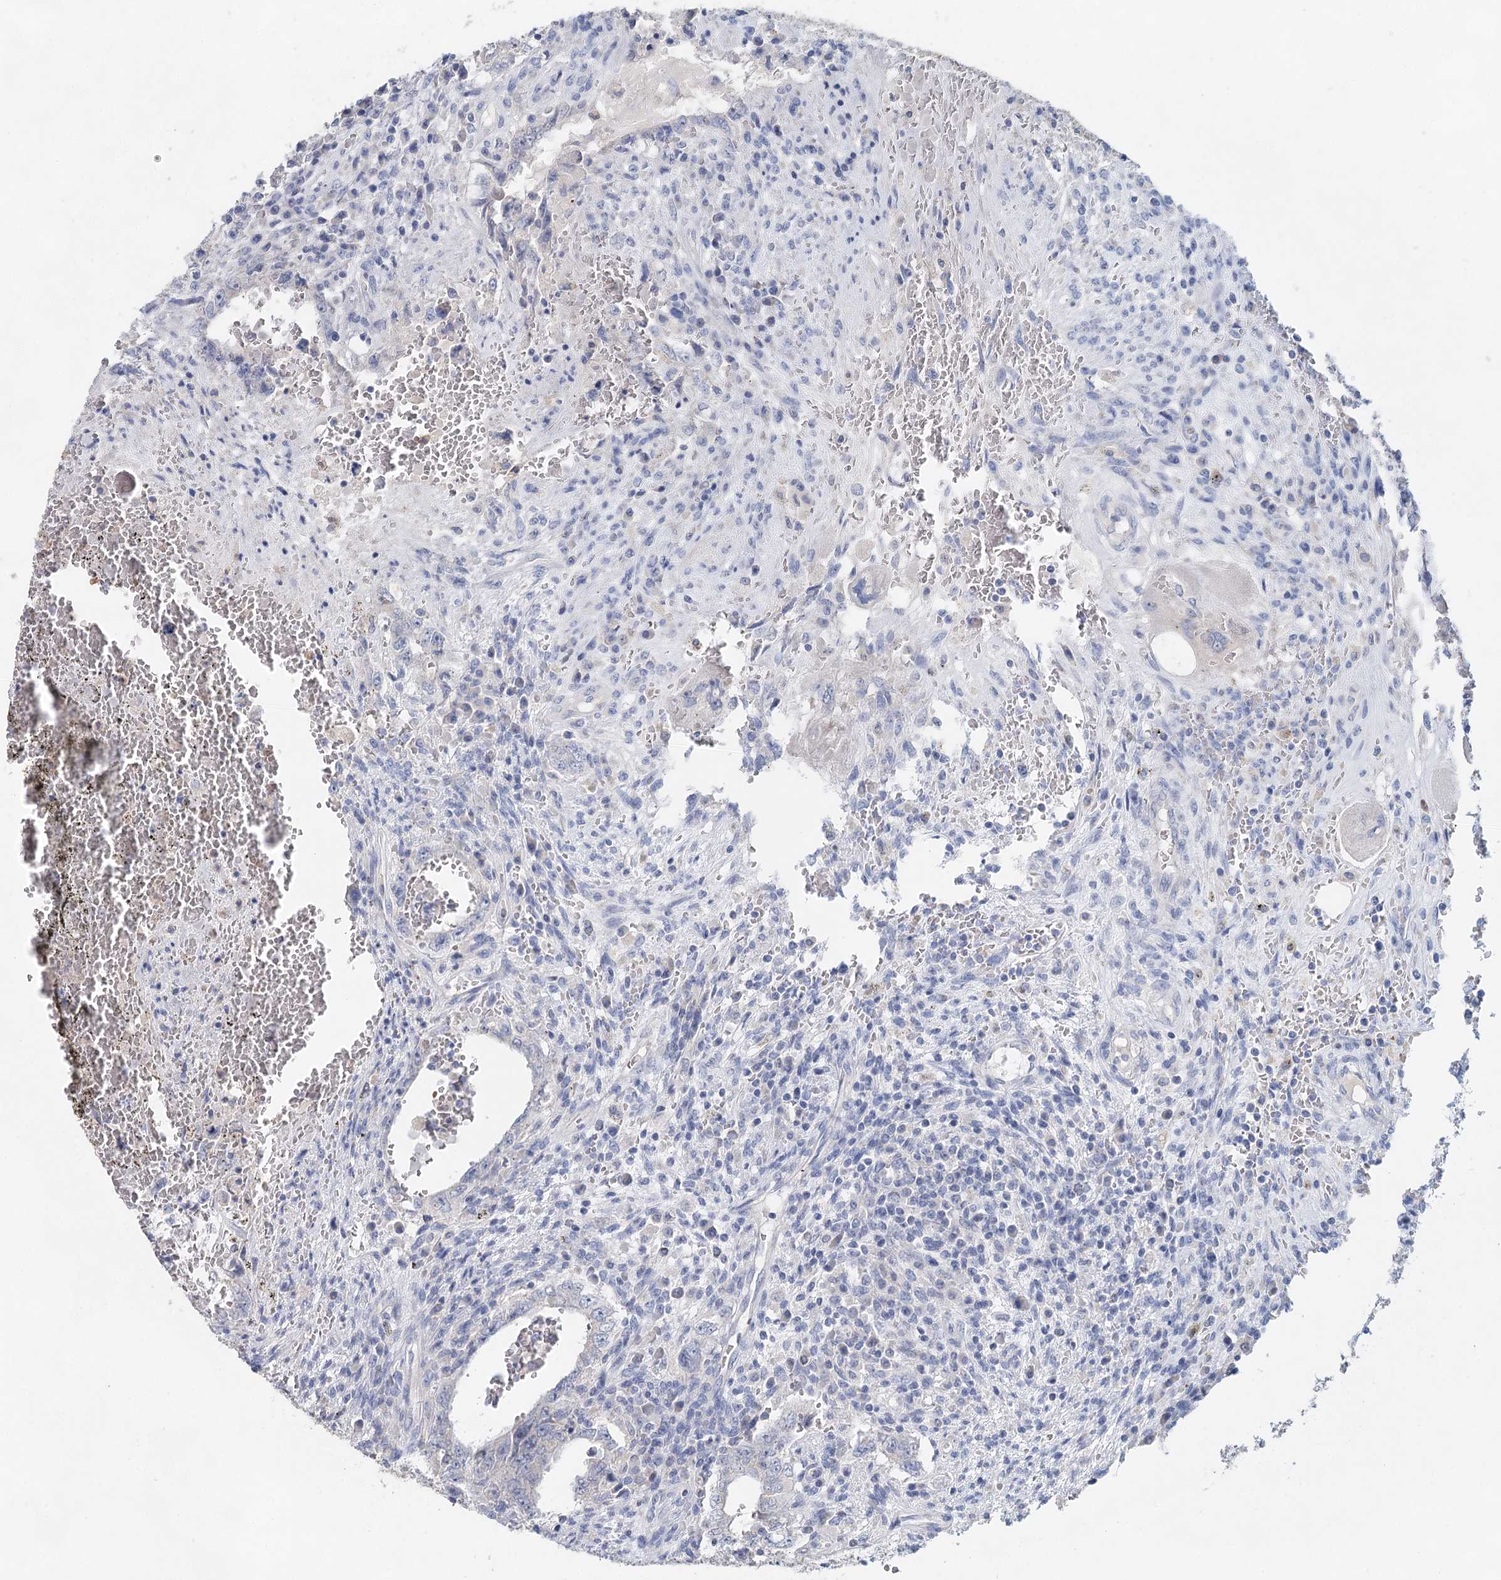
{"staining": {"intensity": "negative", "quantity": "none", "location": "none"}, "tissue": "testis cancer", "cell_type": "Tumor cells", "image_type": "cancer", "snomed": [{"axis": "morphology", "description": "Carcinoma, Embryonal, NOS"}, {"axis": "topography", "description": "Testis"}], "caption": "Histopathology image shows no protein staining in tumor cells of testis cancer tissue.", "gene": "MYL6B", "patient": {"sex": "male", "age": 26}}